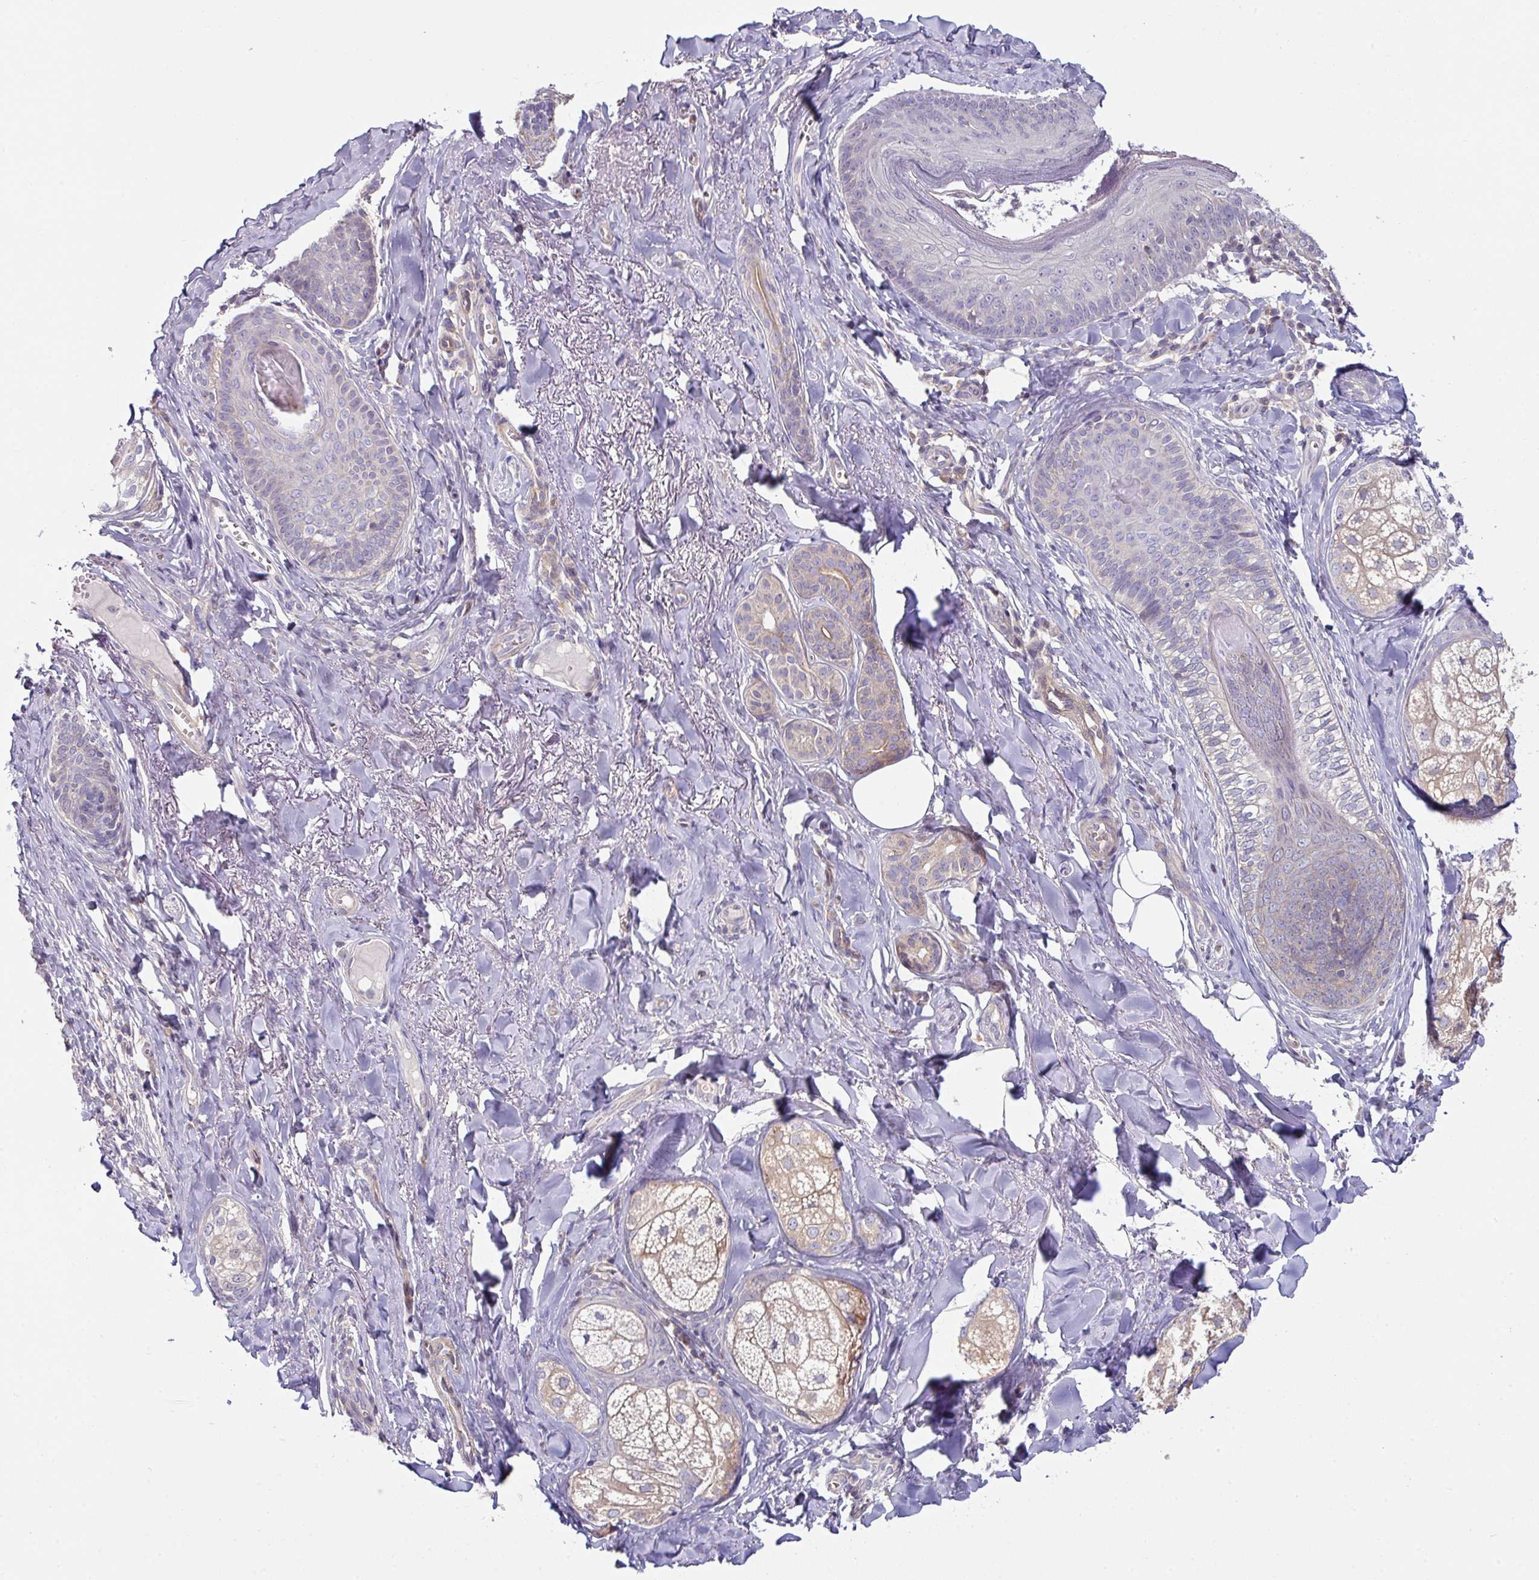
{"staining": {"intensity": "negative", "quantity": "none", "location": "none"}, "tissue": "skin cancer", "cell_type": "Tumor cells", "image_type": "cancer", "snomed": [{"axis": "morphology", "description": "Basal cell carcinoma"}, {"axis": "topography", "description": "Skin"}], "caption": "Immunohistochemical staining of skin cancer (basal cell carcinoma) displays no significant staining in tumor cells.", "gene": "SLAMF6", "patient": {"sex": "male", "age": 62}}